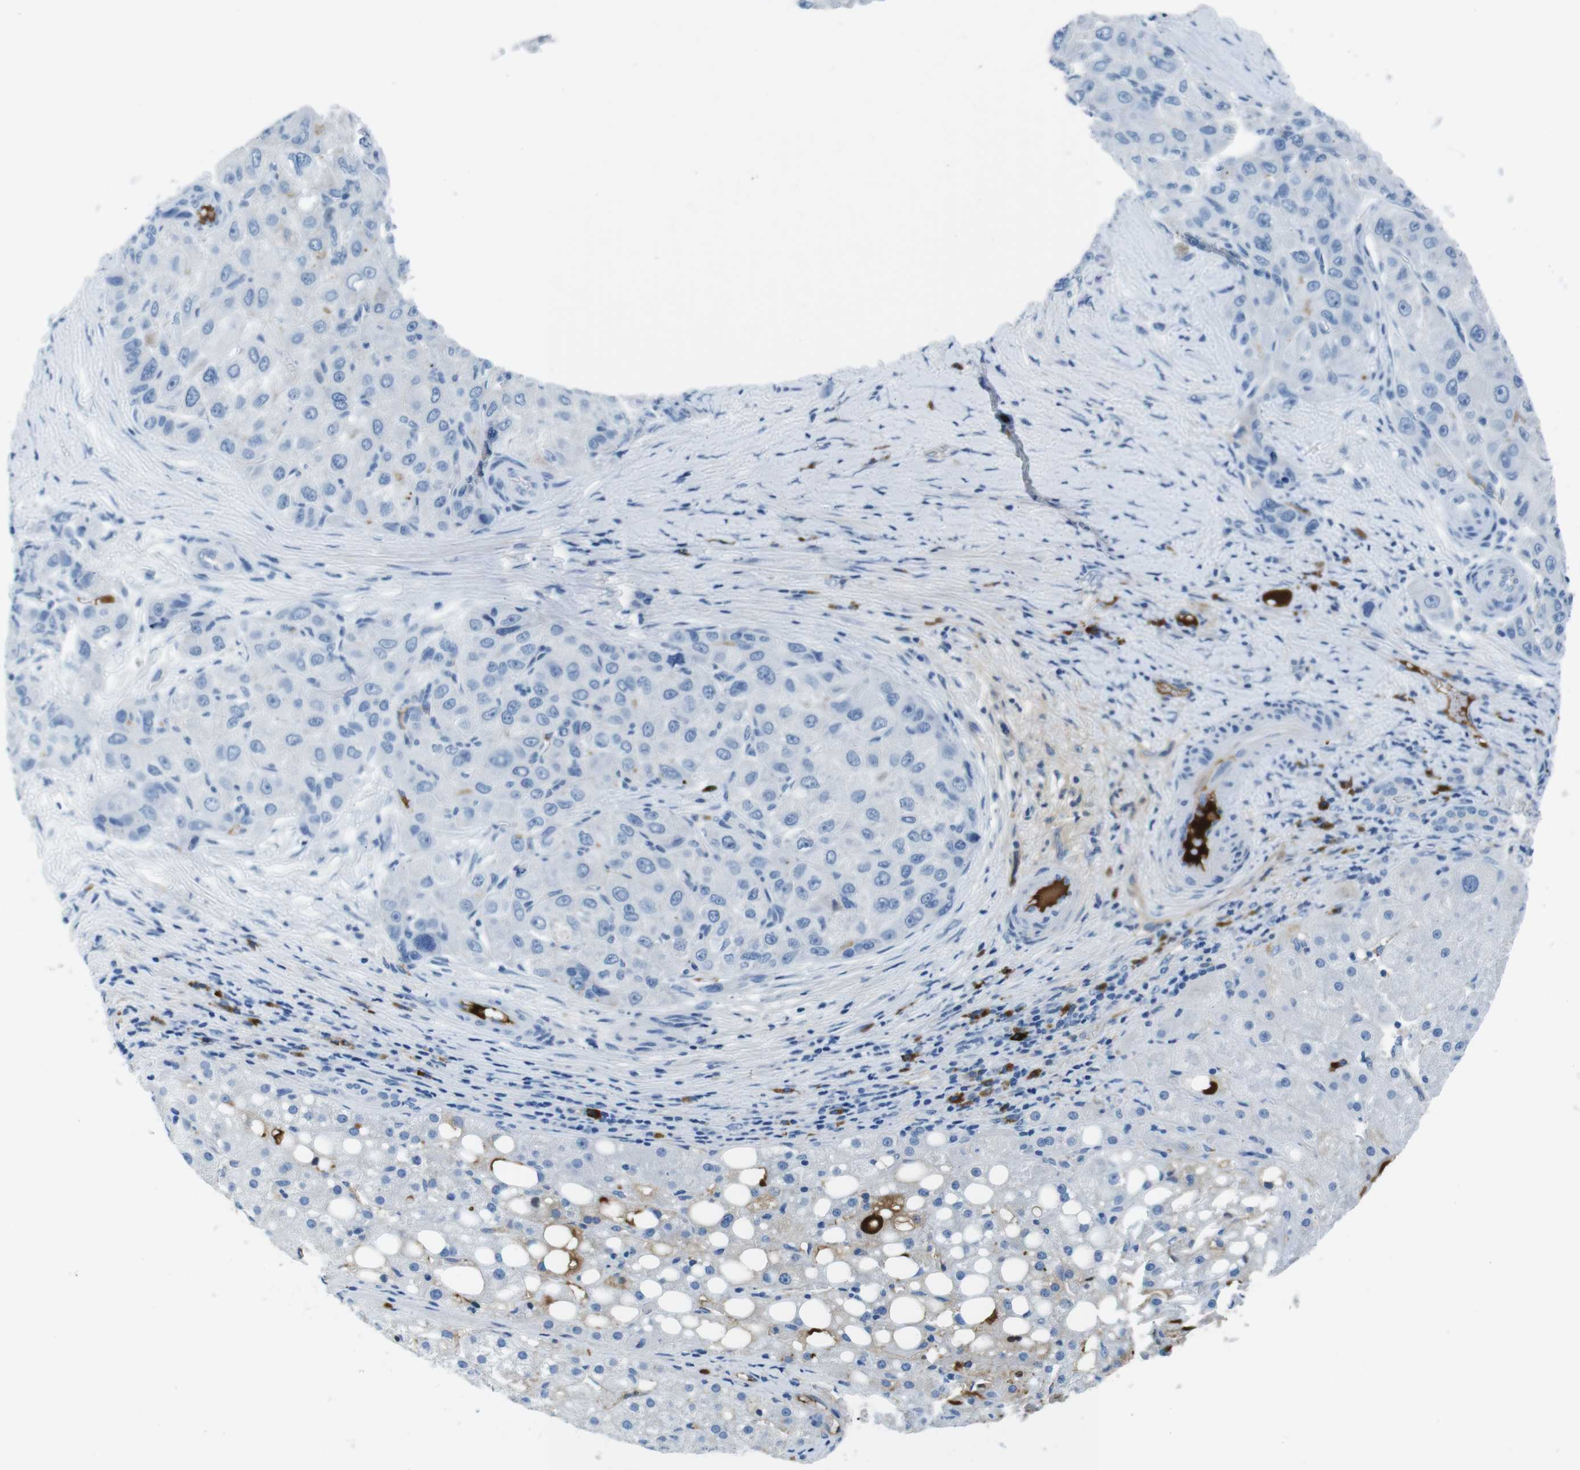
{"staining": {"intensity": "negative", "quantity": "none", "location": "none"}, "tissue": "liver cancer", "cell_type": "Tumor cells", "image_type": "cancer", "snomed": [{"axis": "morphology", "description": "Carcinoma, Hepatocellular, NOS"}, {"axis": "topography", "description": "Liver"}], "caption": "This is an IHC micrograph of liver cancer. There is no staining in tumor cells.", "gene": "IGKC", "patient": {"sex": "male", "age": 80}}